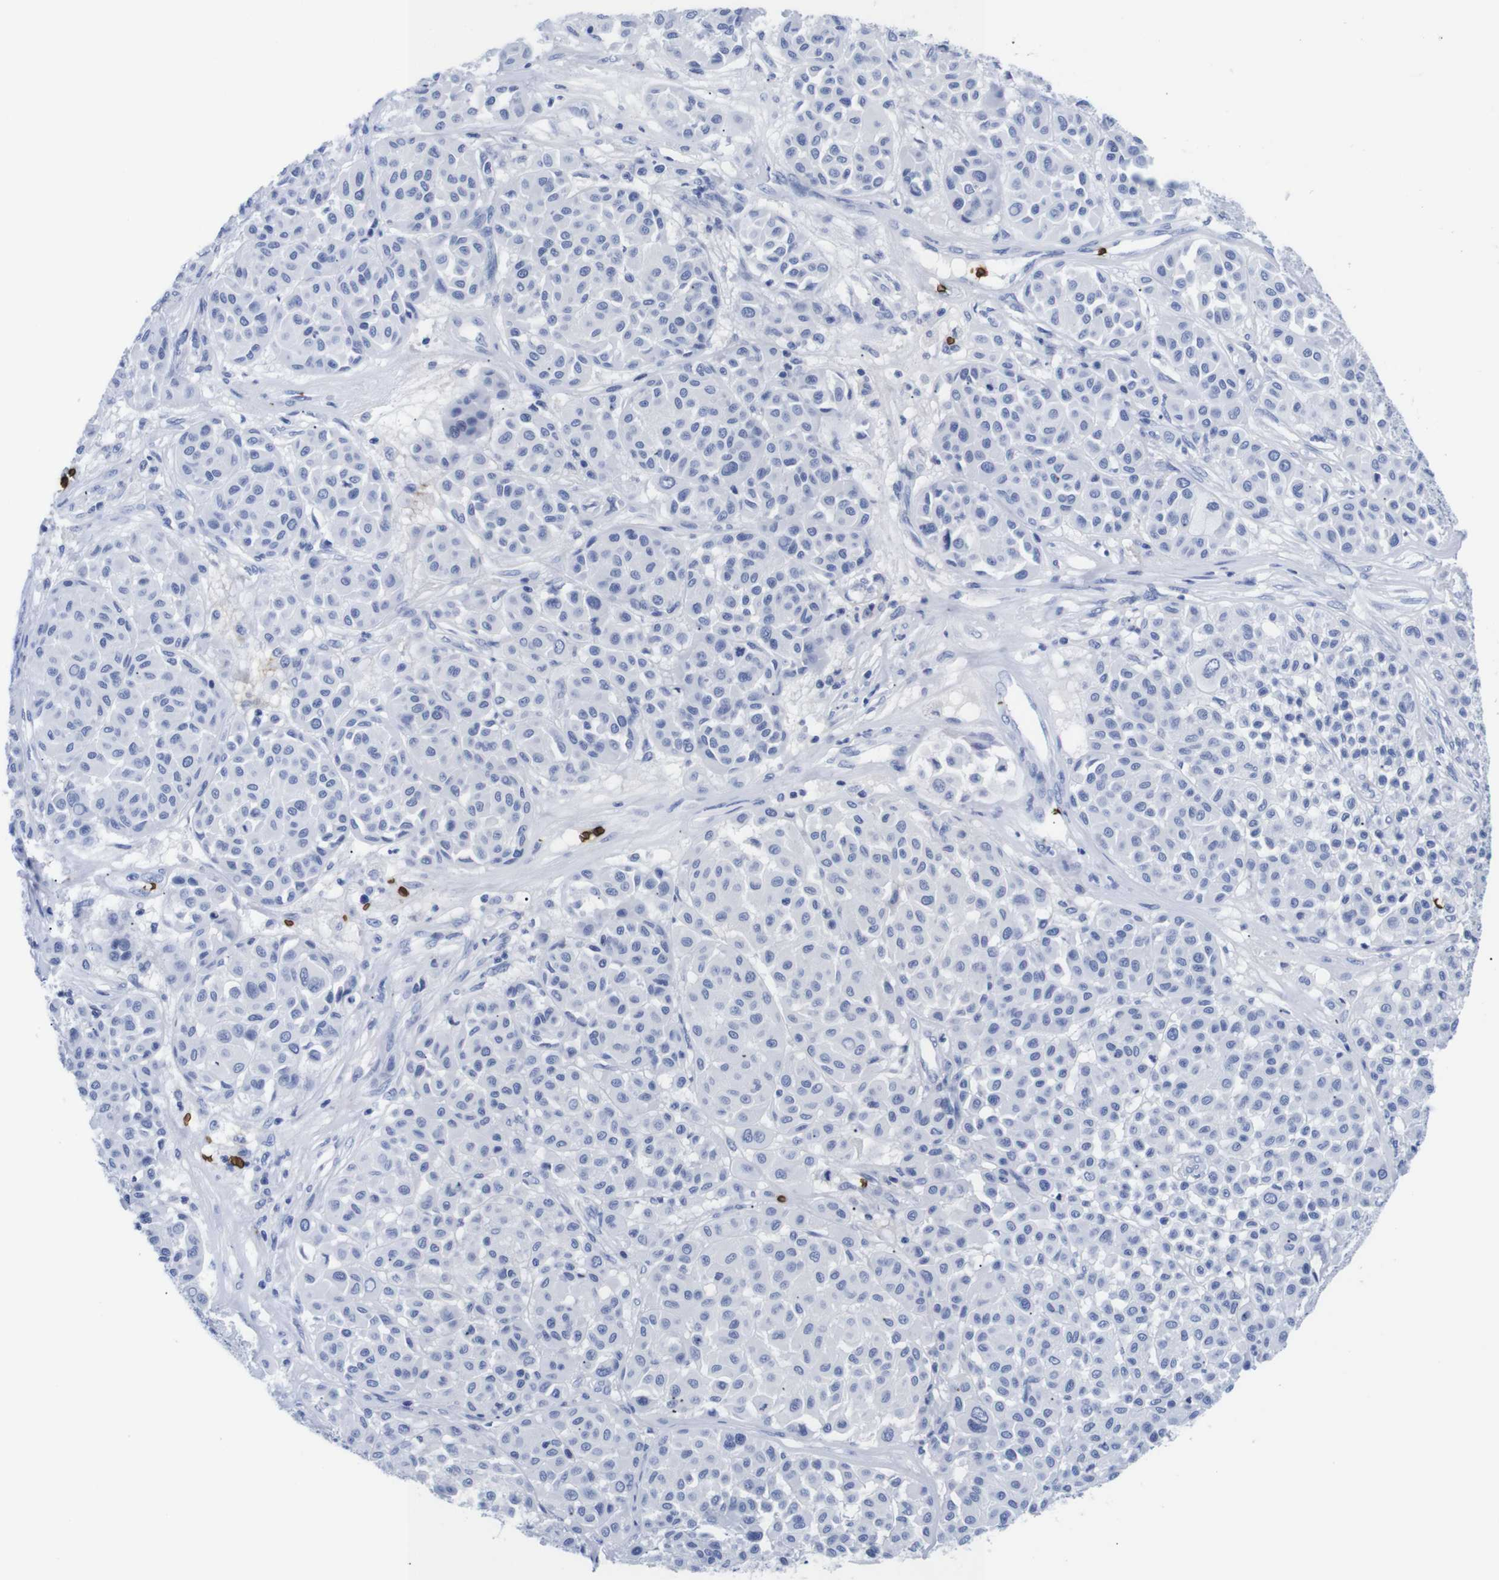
{"staining": {"intensity": "negative", "quantity": "none", "location": "none"}, "tissue": "melanoma", "cell_type": "Tumor cells", "image_type": "cancer", "snomed": [{"axis": "morphology", "description": "Malignant melanoma, Metastatic site"}, {"axis": "topography", "description": "Soft tissue"}], "caption": "Tumor cells show no significant protein staining in melanoma.", "gene": "S1PR2", "patient": {"sex": "male", "age": 41}}